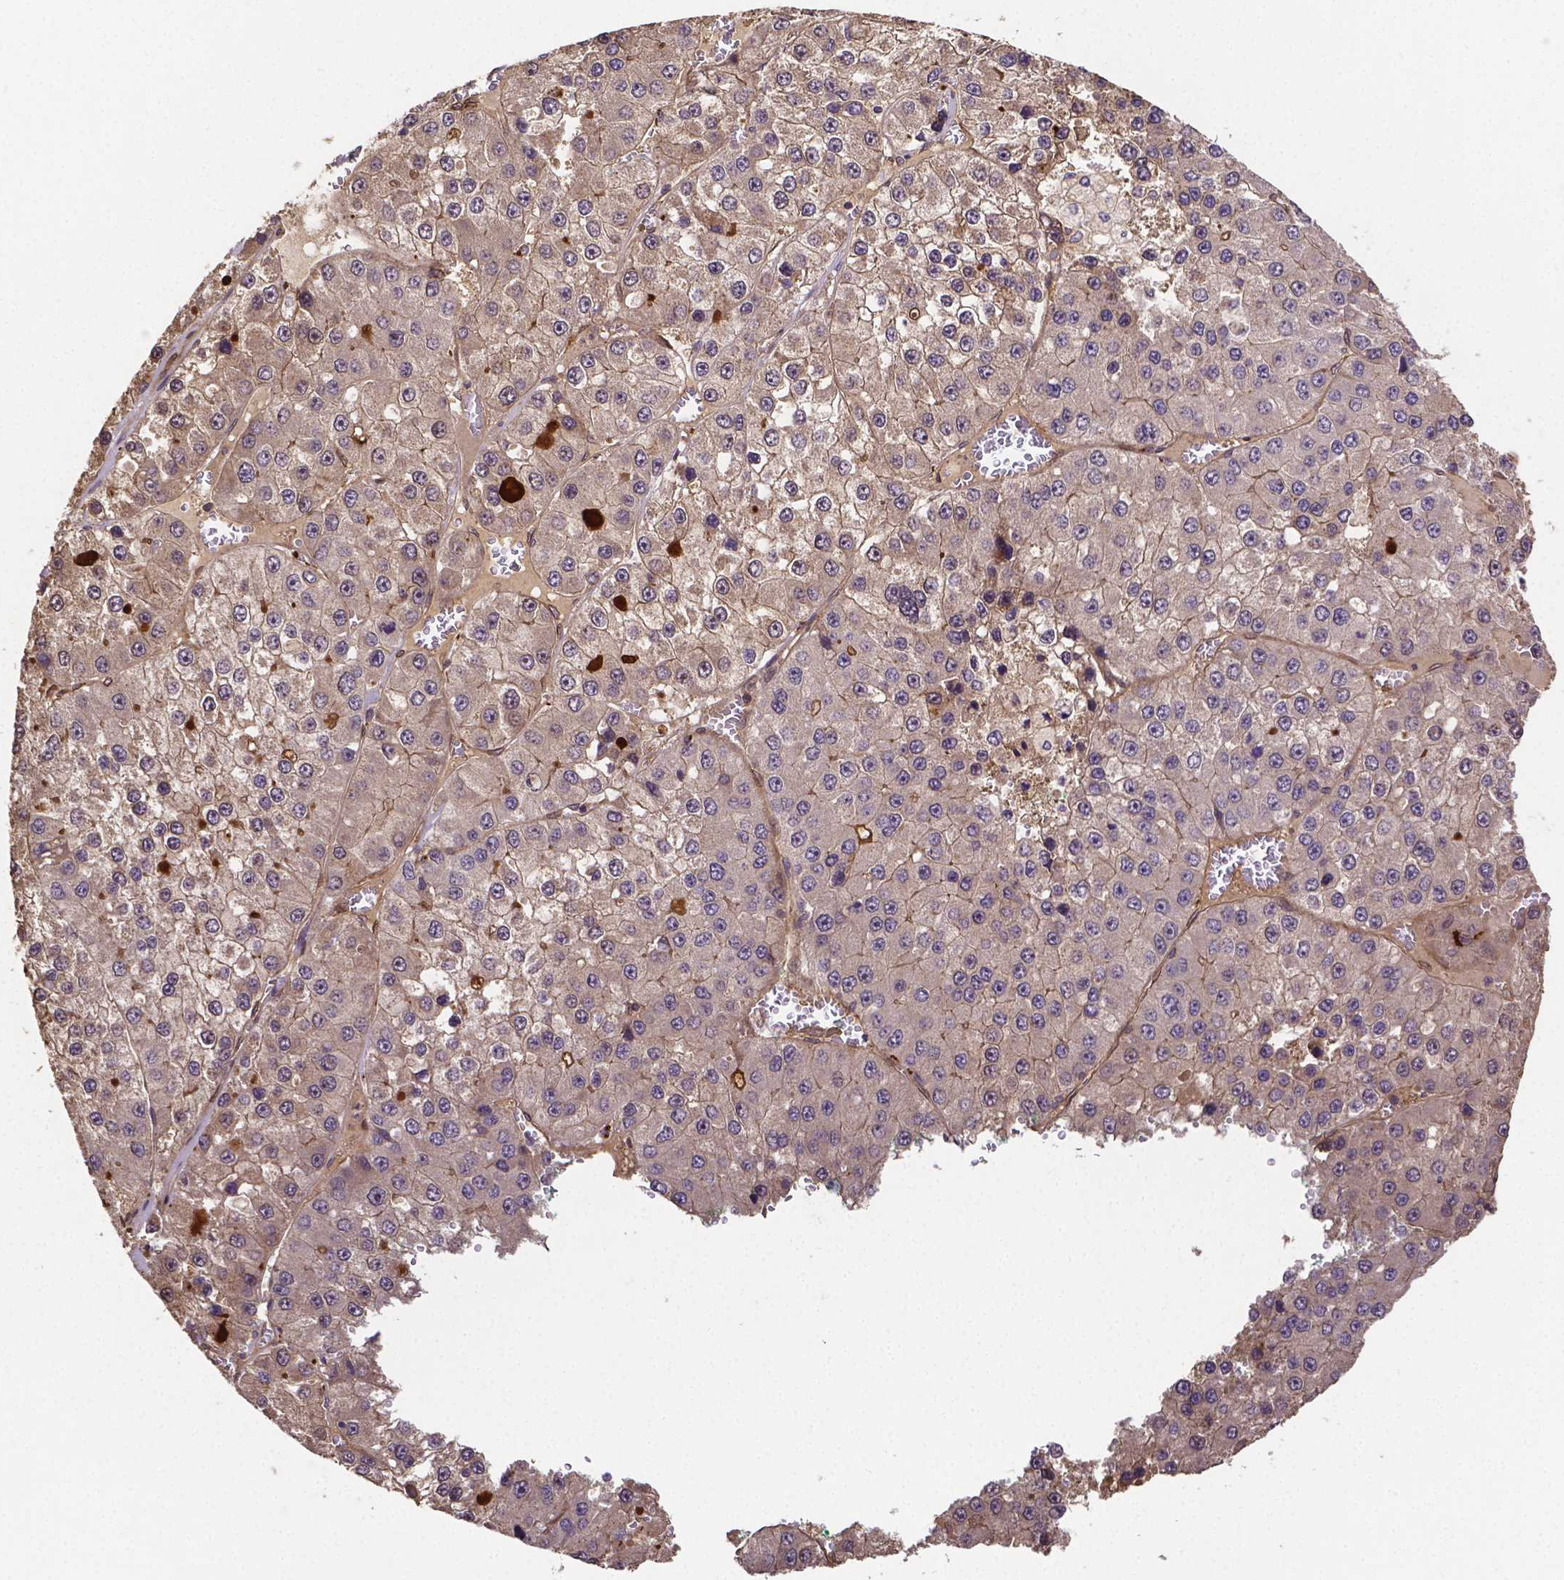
{"staining": {"intensity": "weak", "quantity": "<25%", "location": "cytoplasmic/membranous"}, "tissue": "liver cancer", "cell_type": "Tumor cells", "image_type": "cancer", "snomed": [{"axis": "morphology", "description": "Carcinoma, Hepatocellular, NOS"}, {"axis": "topography", "description": "Liver"}], "caption": "High power microscopy photomicrograph of an IHC histopathology image of hepatocellular carcinoma (liver), revealing no significant positivity in tumor cells. (DAB (3,3'-diaminobenzidine) immunohistochemistry with hematoxylin counter stain).", "gene": "RNF123", "patient": {"sex": "female", "age": 73}}